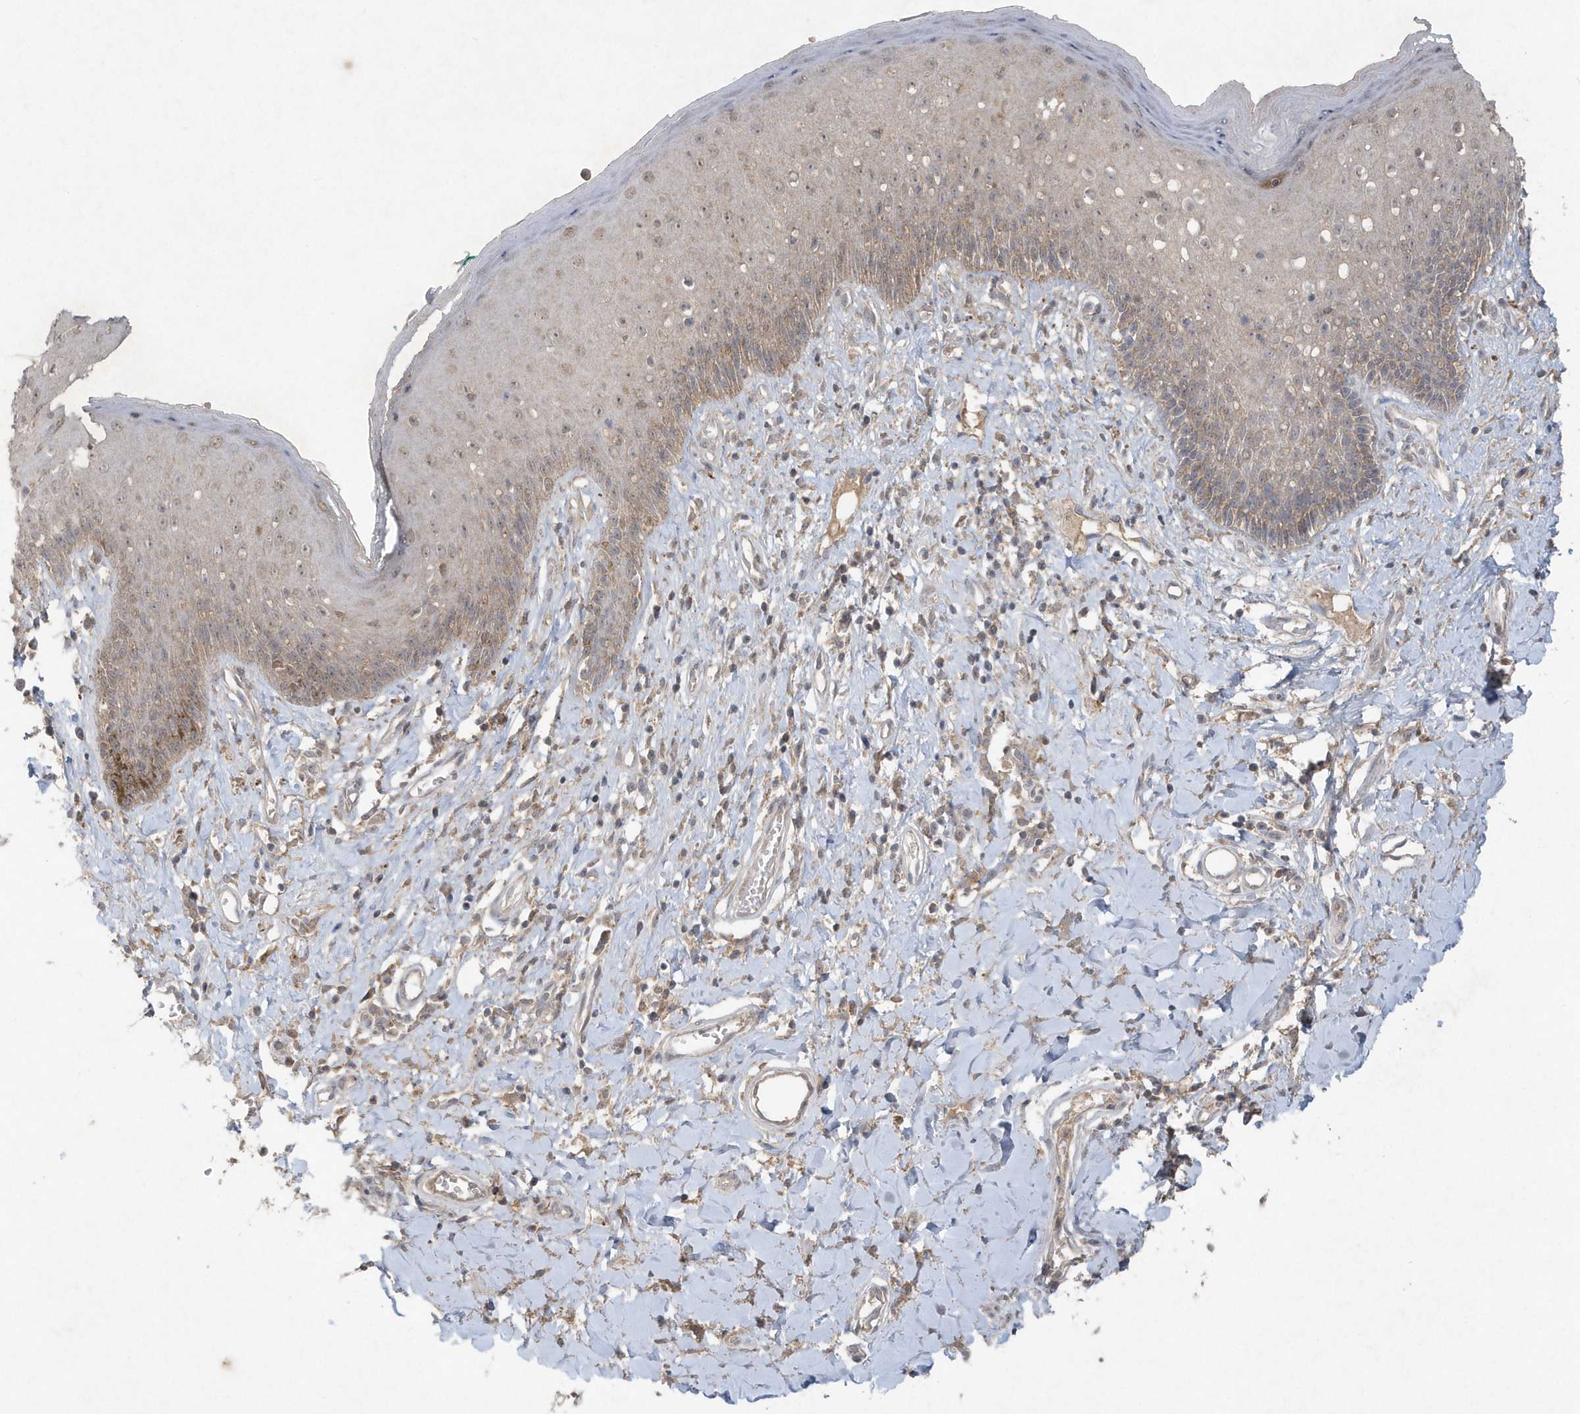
{"staining": {"intensity": "weak", "quantity": "<25%", "location": "cytoplasmic/membranous"}, "tissue": "skin", "cell_type": "Epidermal cells", "image_type": "normal", "snomed": [{"axis": "morphology", "description": "Normal tissue, NOS"}, {"axis": "morphology", "description": "Squamous cell carcinoma, NOS"}, {"axis": "topography", "description": "Vulva"}], "caption": "DAB (3,3'-diaminobenzidine) immunohistochemical staining of unremarkable human skin shows no significant staining in epidermal cells. Brightfield microscopy of immunohistochemistry stained with DAB (3,3'-diaminobenzidine) (brown) and hematoxylin (blue), captured at high magnification.", "gene": "C1RL", "patient": {"sex": "female", "age": 85}}